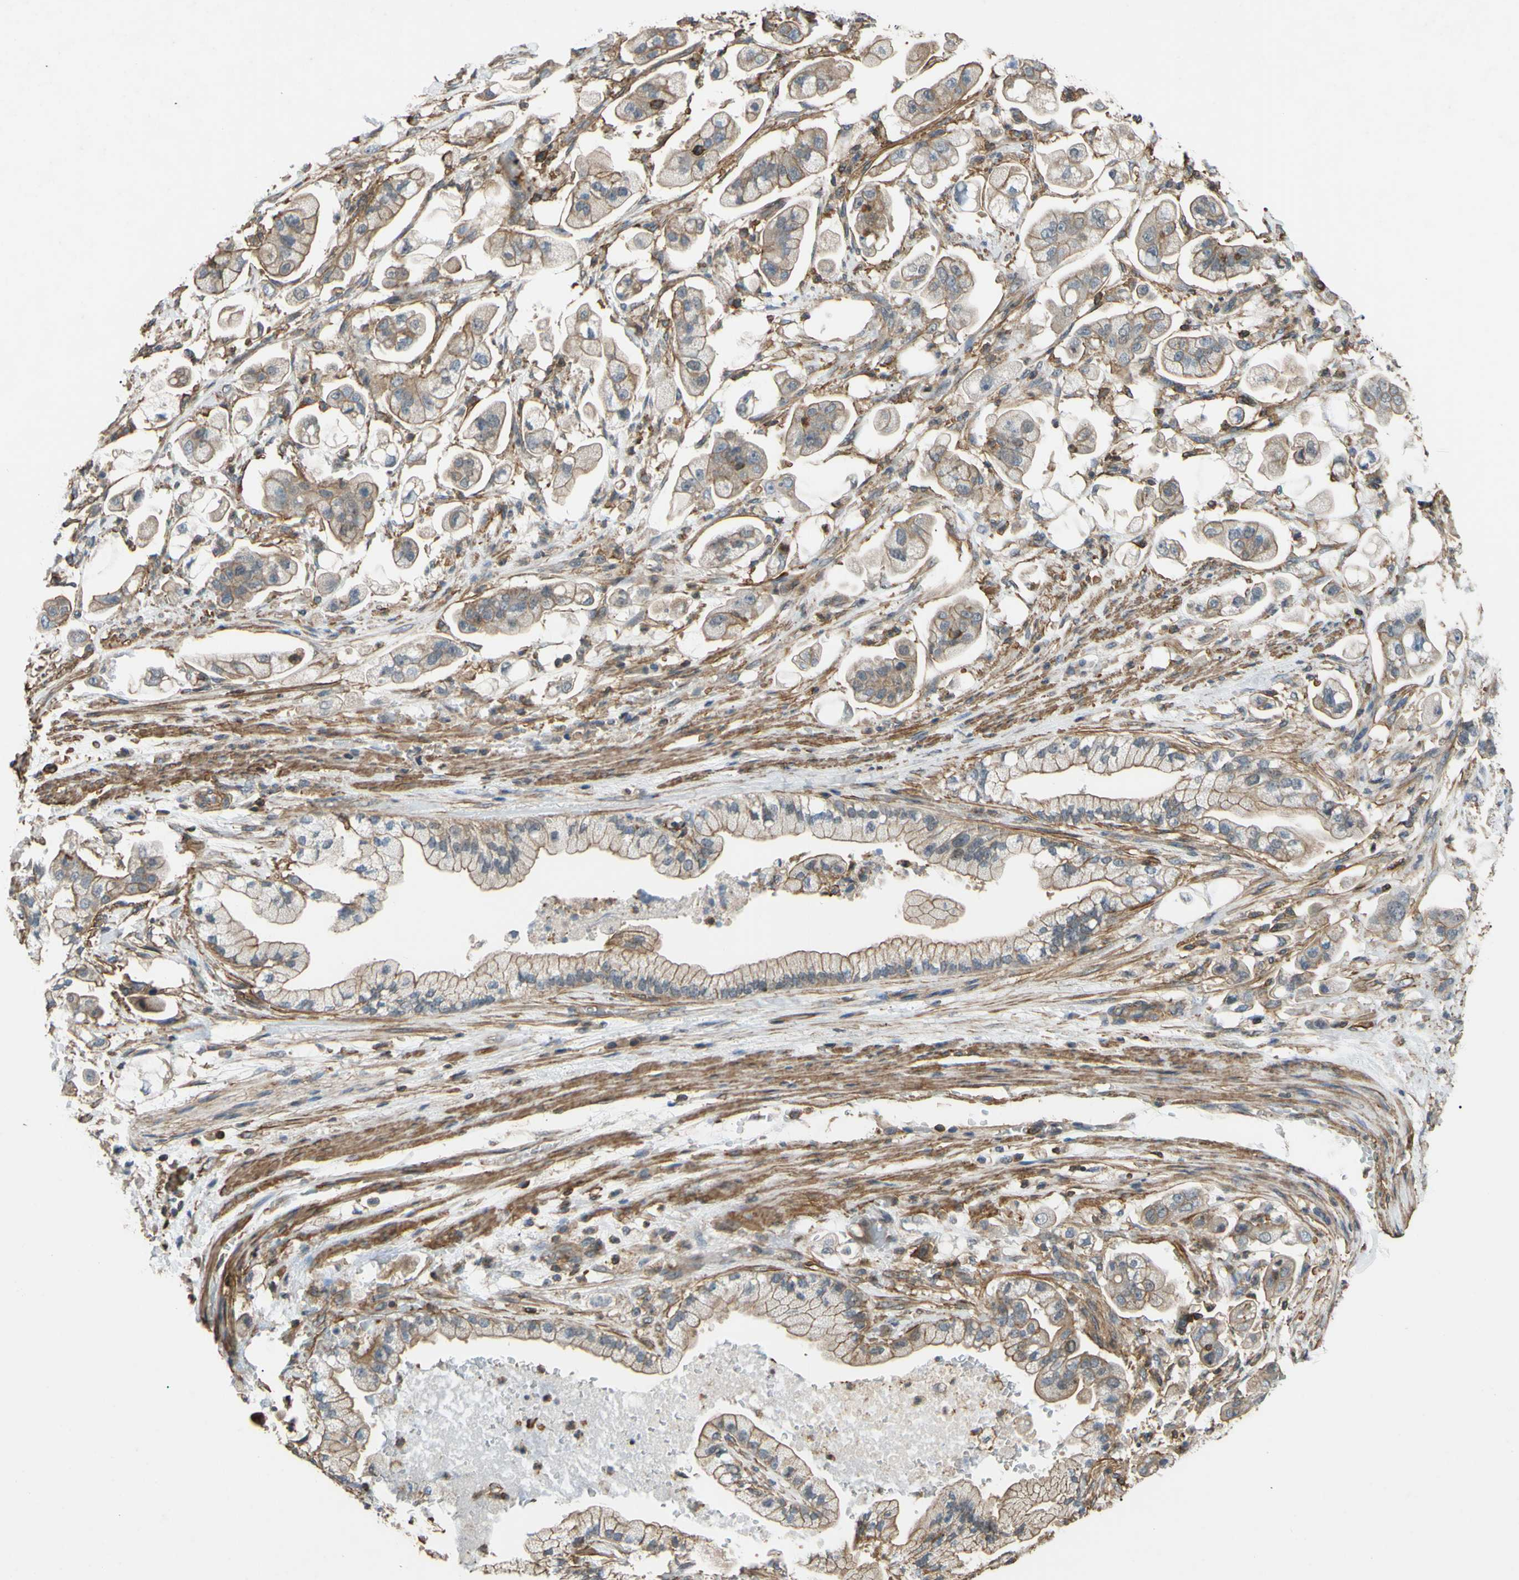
{"staining": {"intensity": "moderate", "quantity": ">75%", "location": "cytoplasmic/membranous"}, "tissue": "stomach cancer", "cell_type": "Tumor cells", "image_type": "cancer", "snomed": [{"axis": "morphology", "description": "Adenocarcinoma, NOS"}, {"axis": "topography", "description": "Stomach"}], "caption": "Stomach cancer stained for a protein (brown) displays moderate cytoplasmic/membranous positive expression in approximately >75% of tumor cells.", "gene": "ADD3", "patient": {"sex": "male", "age": 62}}